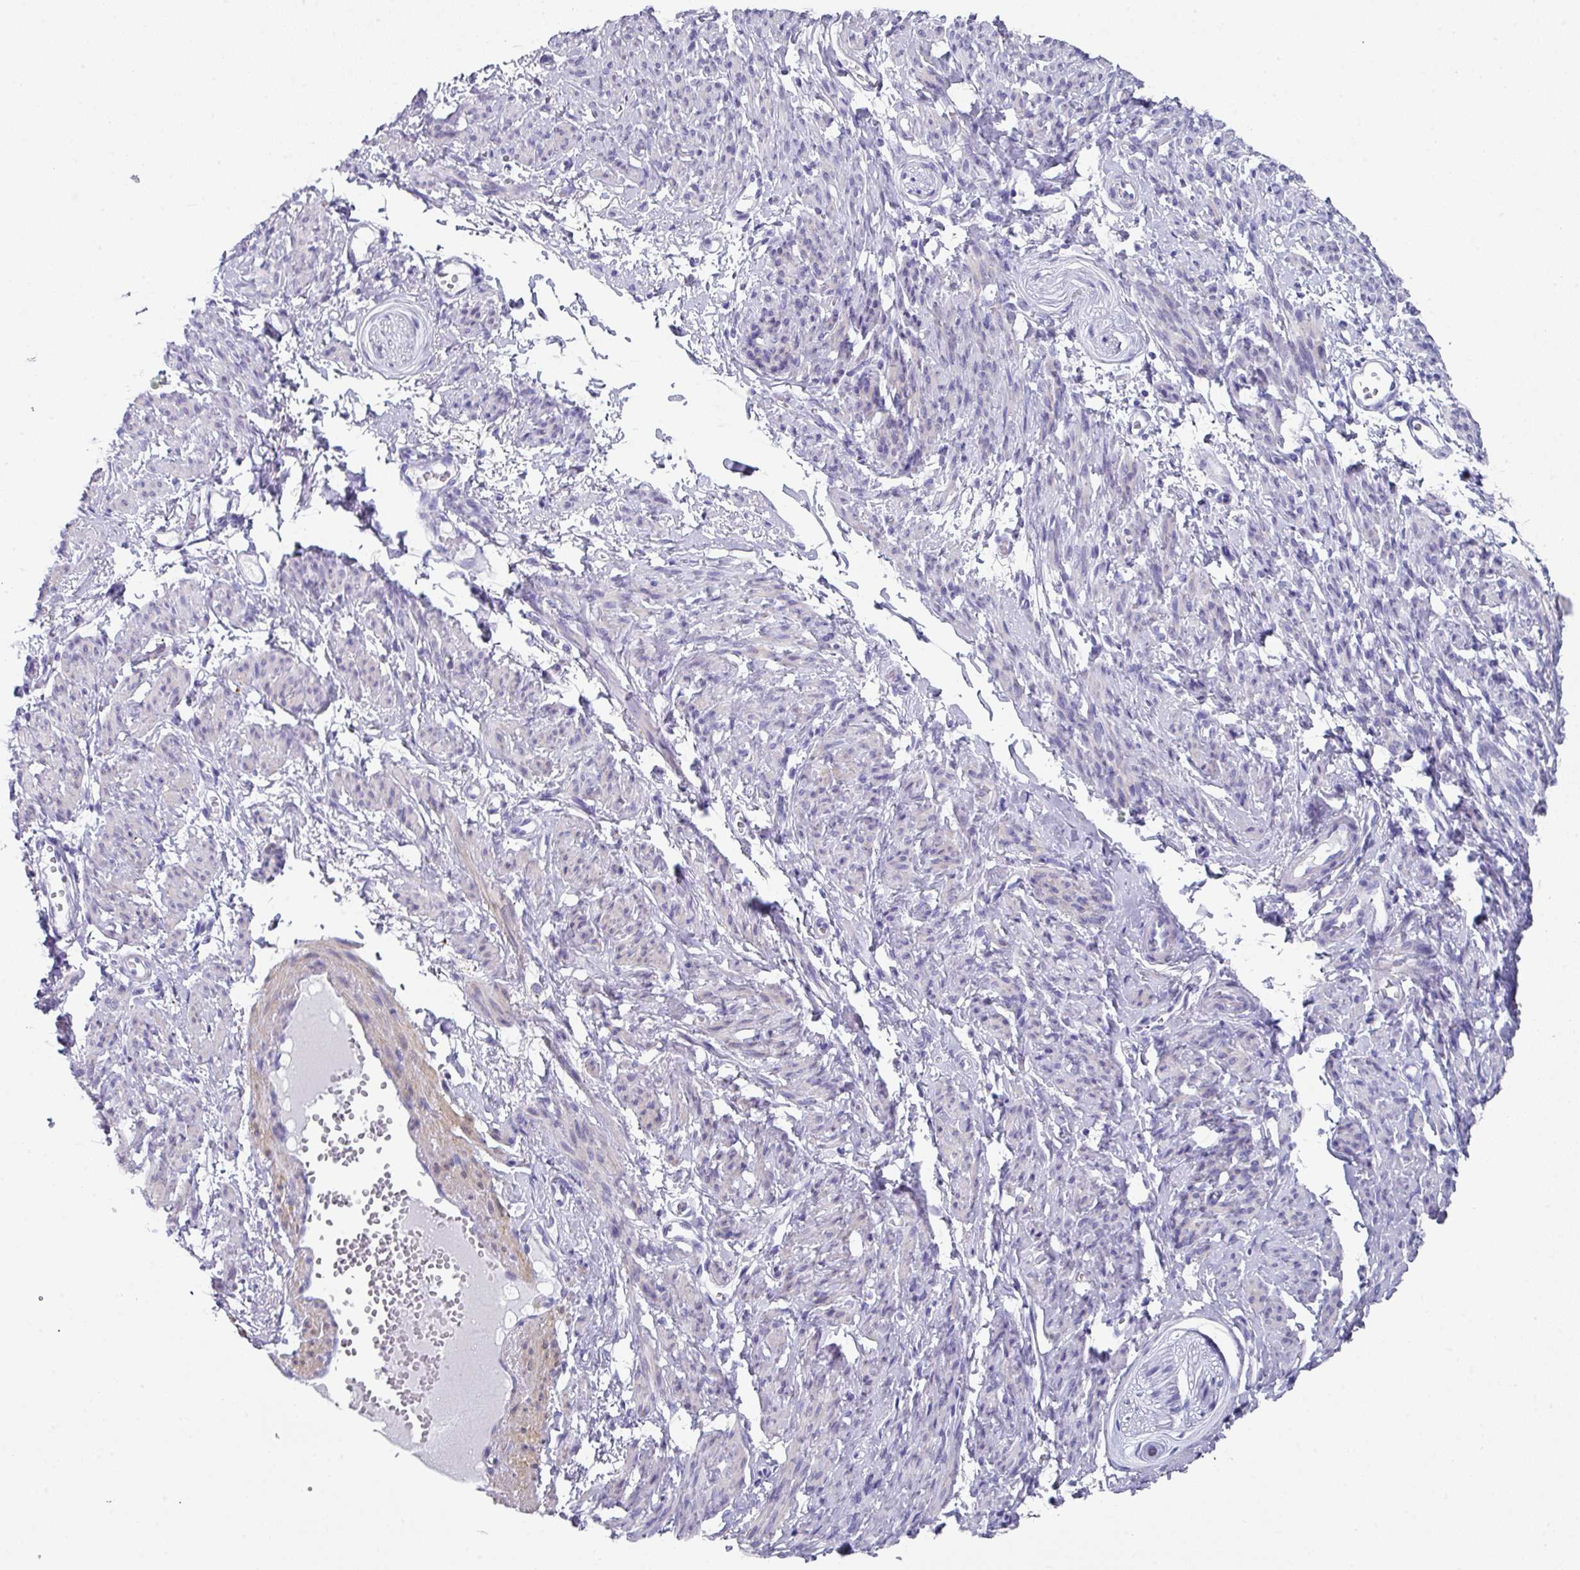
{"staining": {"intensity": "weak", "quantity": "25%-75%", "location": "cytoplasmic/membranous"}, "tissue": "smooth muscle", "cell_type": "Smooth muscle cells", "image_type": "normal", "snomed": [{"axis": "morphology", "description": "Normal tissue, NOS"}, {"axis": "topography", "description": "Smooth muscle"}], "caption": "DAB (3,3'-diaminobenzidine) immunohistochemical staining of normal human smooth muscle exhibits weak cytoplasmic/membranous protein positivity in approximately 25%-75% of smooth muscle cells.", "gene": "PEX10", "patient": {"sex": "female", "age": 65}}